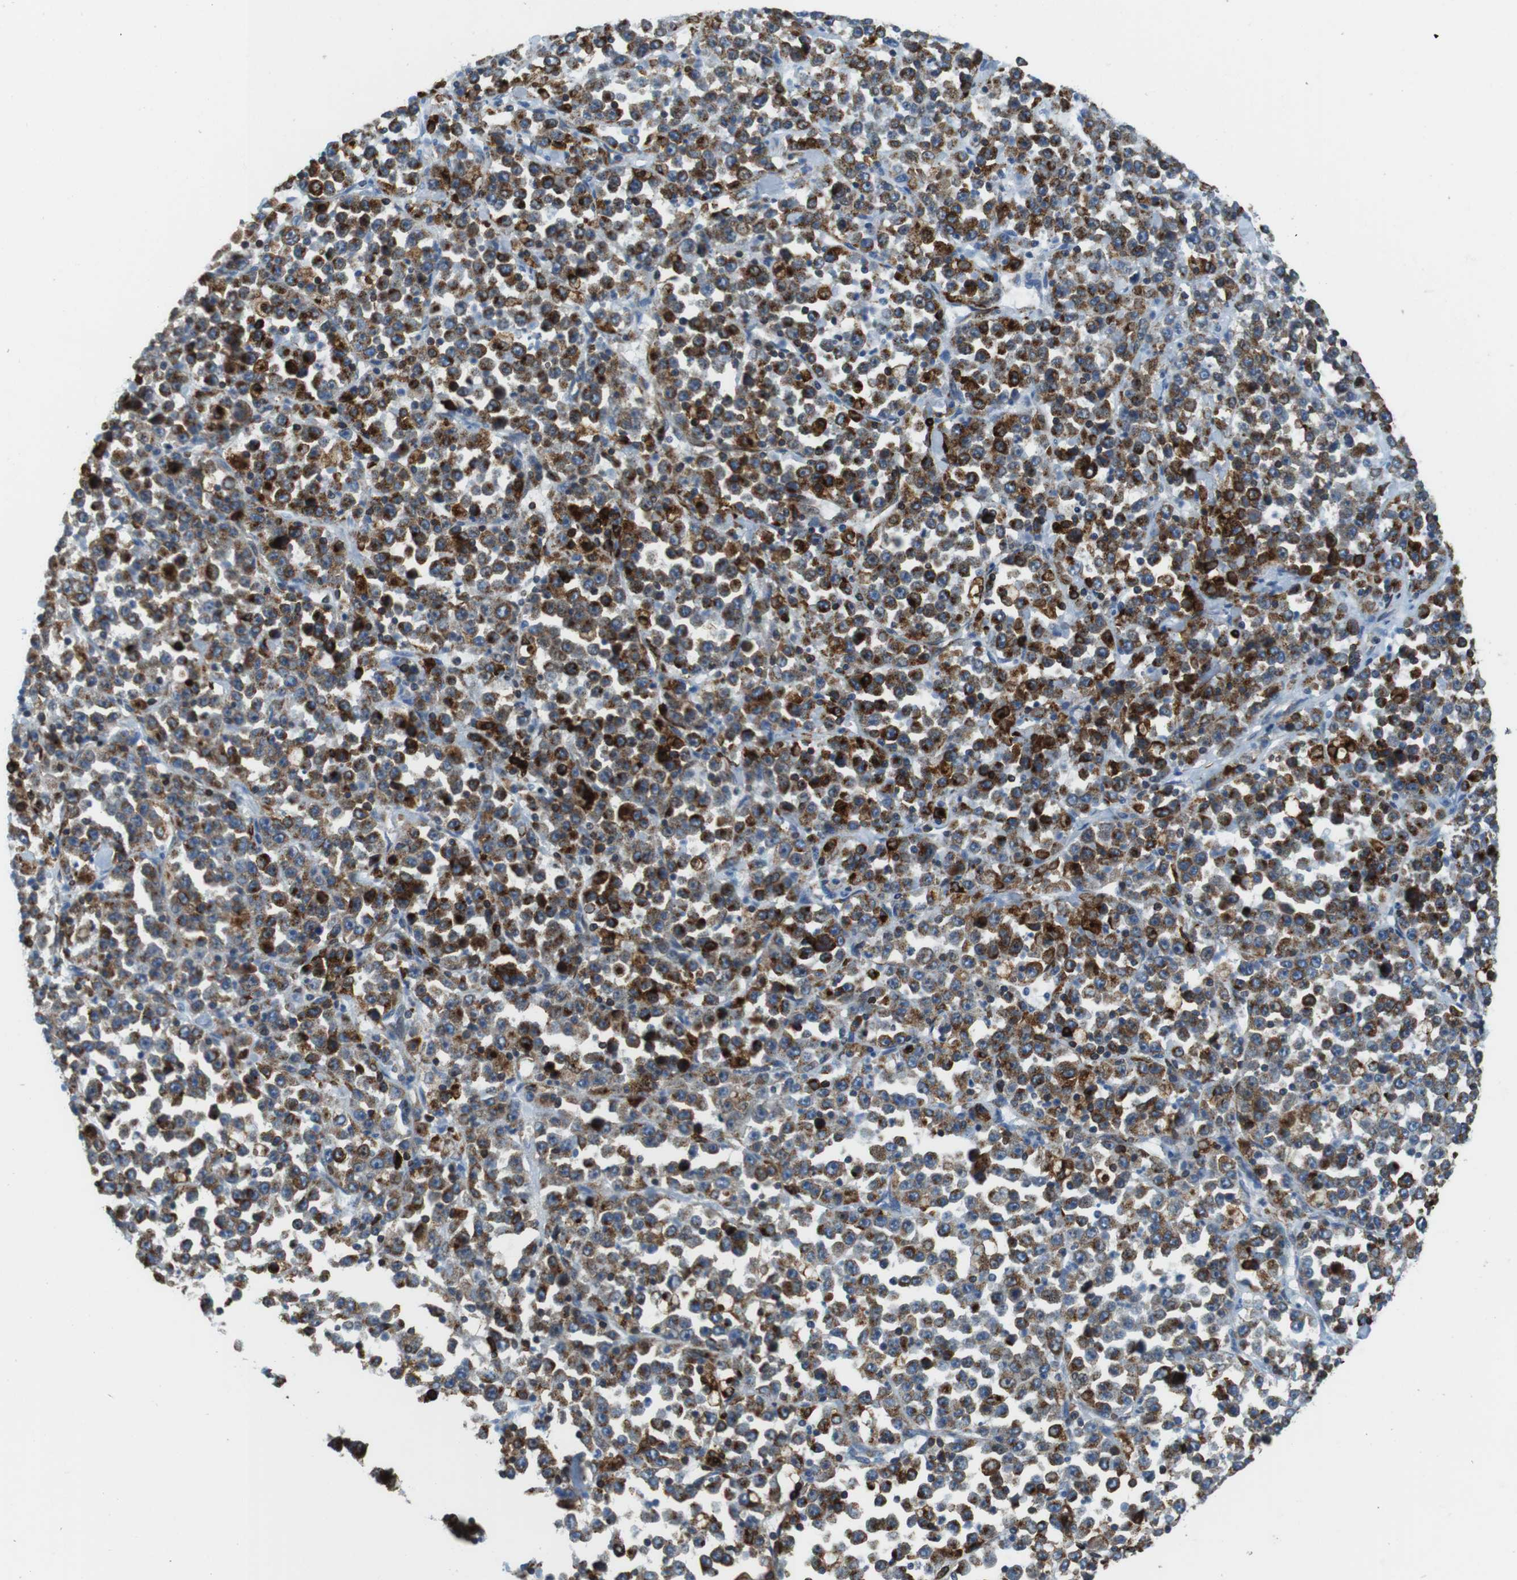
{"staining": {"intensity": "weak", "quantity": ">75%", "location": "cytoplasmic/membranous"}, "tissue": "stomach cancer", "cell_type": "Tumor cells", "image_type": "cancer", "snomed": [{"axis": "morphology", "description": "Normal tissue, NOS"}, {"axis": "morphology", "description": "Adenocarcinoma, NOS"}, {"axis": "topography", "description": "Stomach, upper"}, {"axis": "topography", "description": "Stomach"}], "caption": "A brown stain shows weak cytoplasmic/membranous staining of a protein in human stomach cancer (adenocarcinoma) tumor cells. Using DAB (3,3'-diaminobenzidine) (brown) and hematoxylin (blue) stains, captured at high magnification using brightfield microscopy.", "gene": "CIITA", "patient": {"sex": "male", "age": 59}}